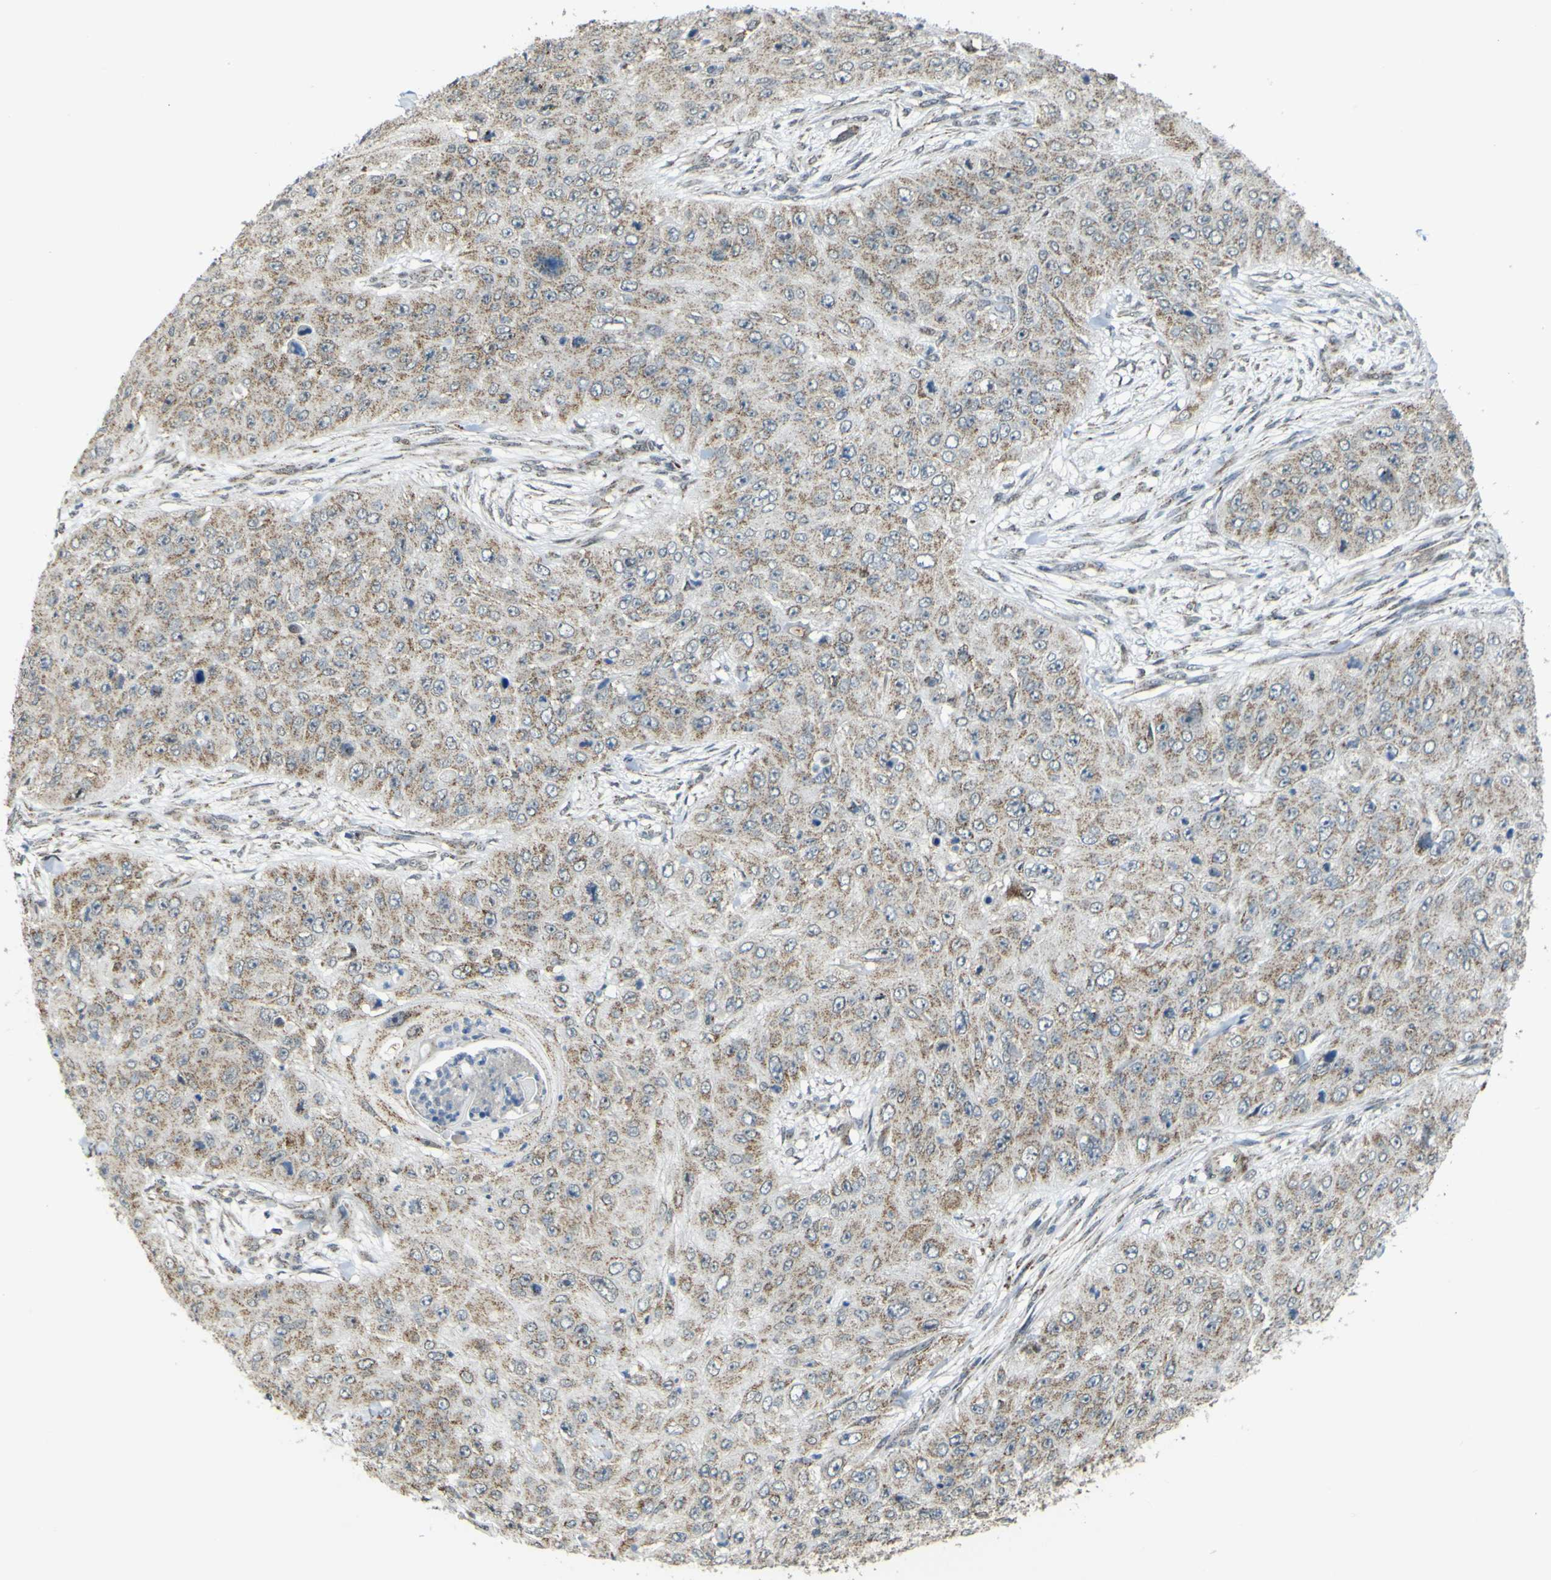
{"staining": {"intensity": "moderate", "quantity": ">75%", "location": "cytoplasmic/membranous"}, "tissue": "skin cancer", "cell_type": "Tumor cells", "image_type": "cancer", "snomed": [{"axis": "morphology", "description": "Squamous cell carcinoma, NOS"}, {"axis": "topography", "description": "Skin"}], "caption": "Brown immunohistochemical staining in human skin cancer demonstrates moderate cytoplasmic/membranous expression in approximately >75% of tumor cells.", "gene": "ACBD5", "patient": {"sex": "female", "age": 80}}